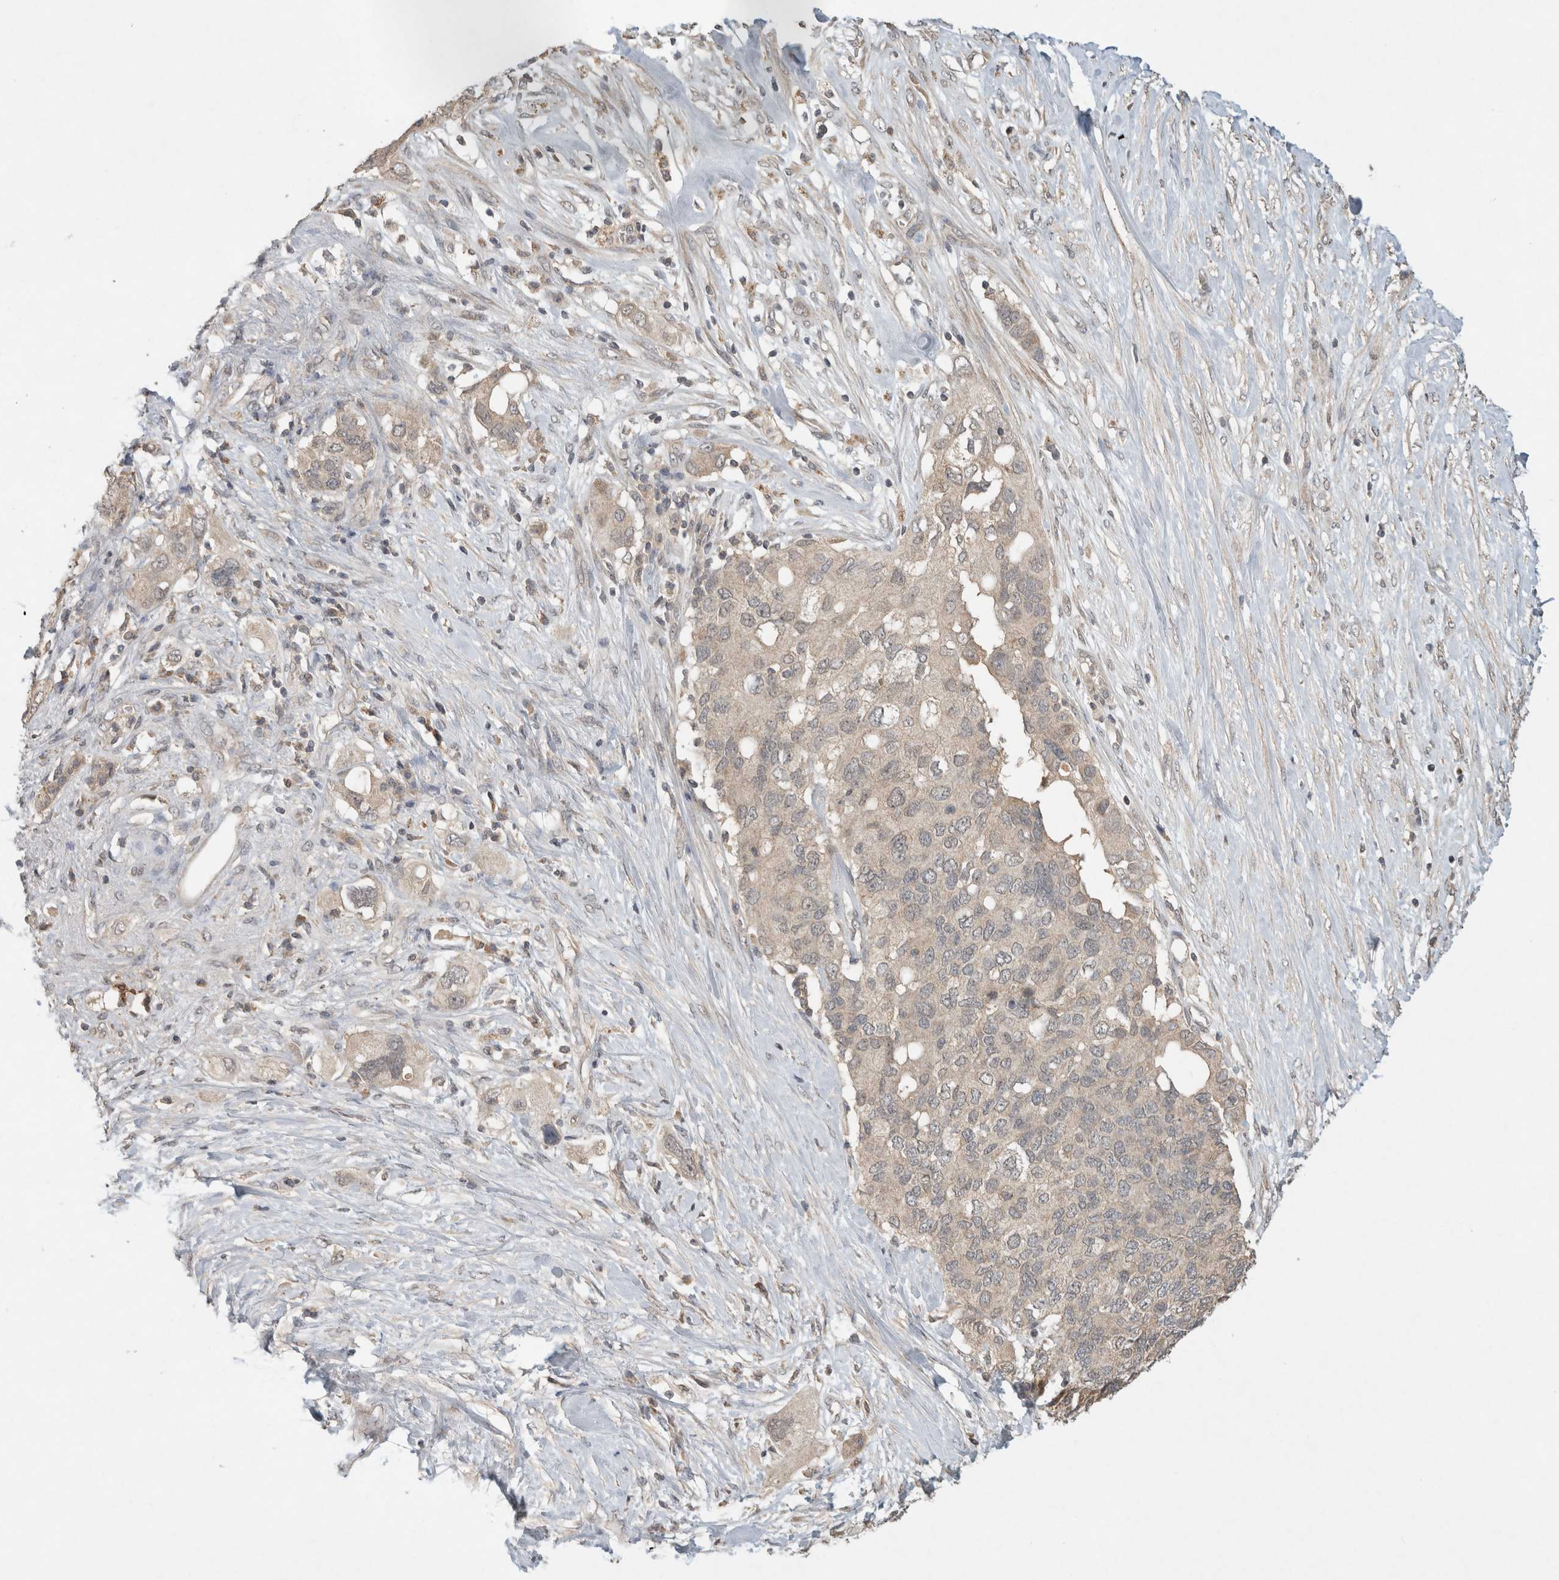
{"staining": {"intensity": "weak", "quantity": "25%-75%", "location": "cytoplasmic/membranous"}, "tissue": "pancreatic cancer", "cell_type": "Tumor cells", "image_type": "cancer", "snomed": [{"axis": "morphology", "description": "Adenocarcinoma, NOS"}, {"axis": "topography", "description": "Pancreas"}], "caption": "Human pancreatic cancer (adenocarcinoma) stained with a brown dye exhibits weak cytoplasmic/membranous positive staining in about 25%-75% of tumor cells.", "gene": "LOXL2", "patient": {"sex": "female", "age": 56}}